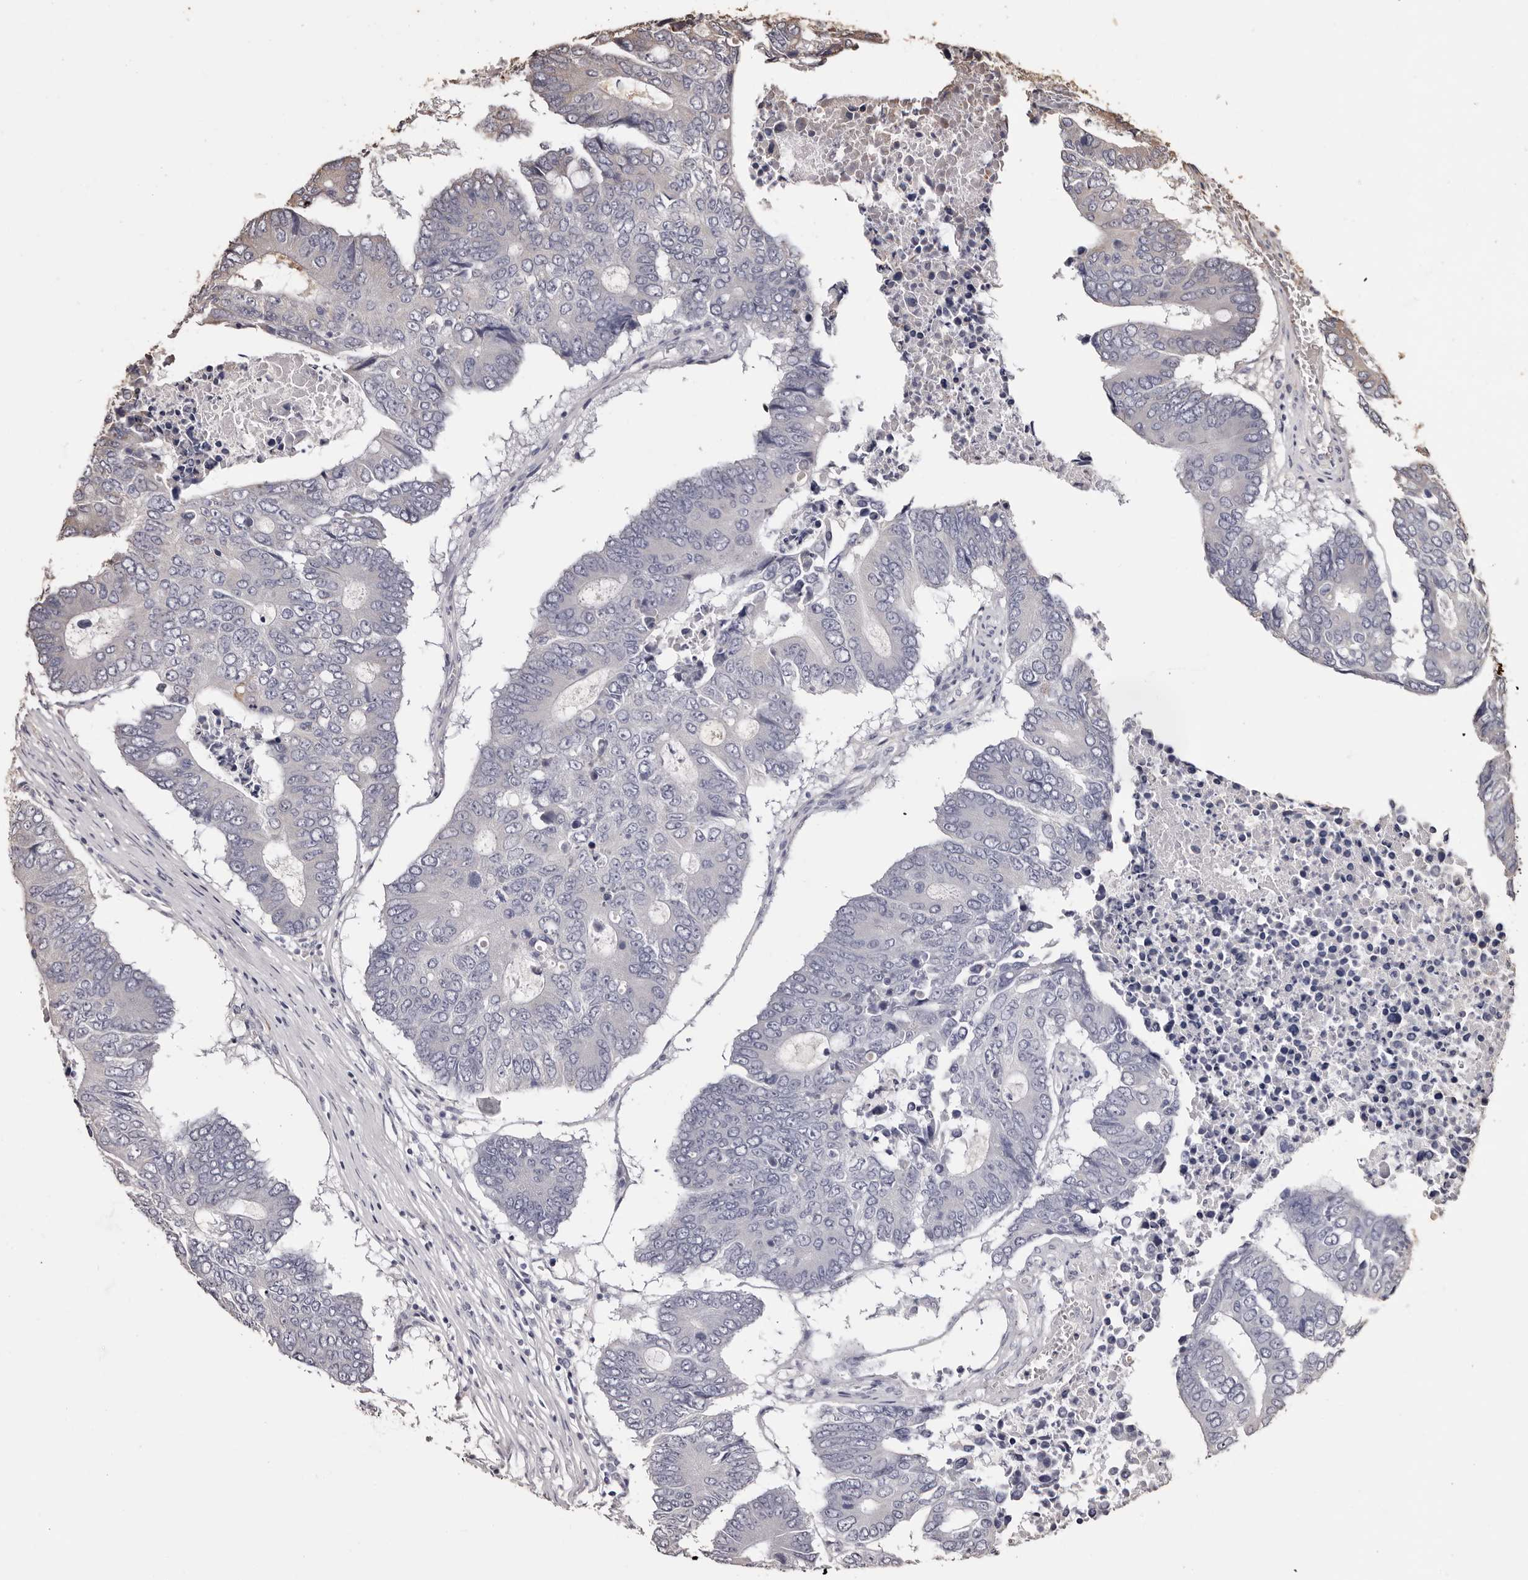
{"staining": {"intensity": "negative", "quantity": "none", "location": "none"}, "tissue": "colorectal cancer", "cell_type": "Tumor cells", "image_type": "cancer", "snomed": [{"axis": "morphology", "description": "Adenocarcinoma, NOS"}, {"axis": "topography", "description": "Colon"}], "caption": "This is an immunohistochemistry micrograph of human adenocarcinoma (colorectal). There is no positivity in tumor cells.", "gene": "ETNK1", "patient": {"sex": "male", "age": 87}}